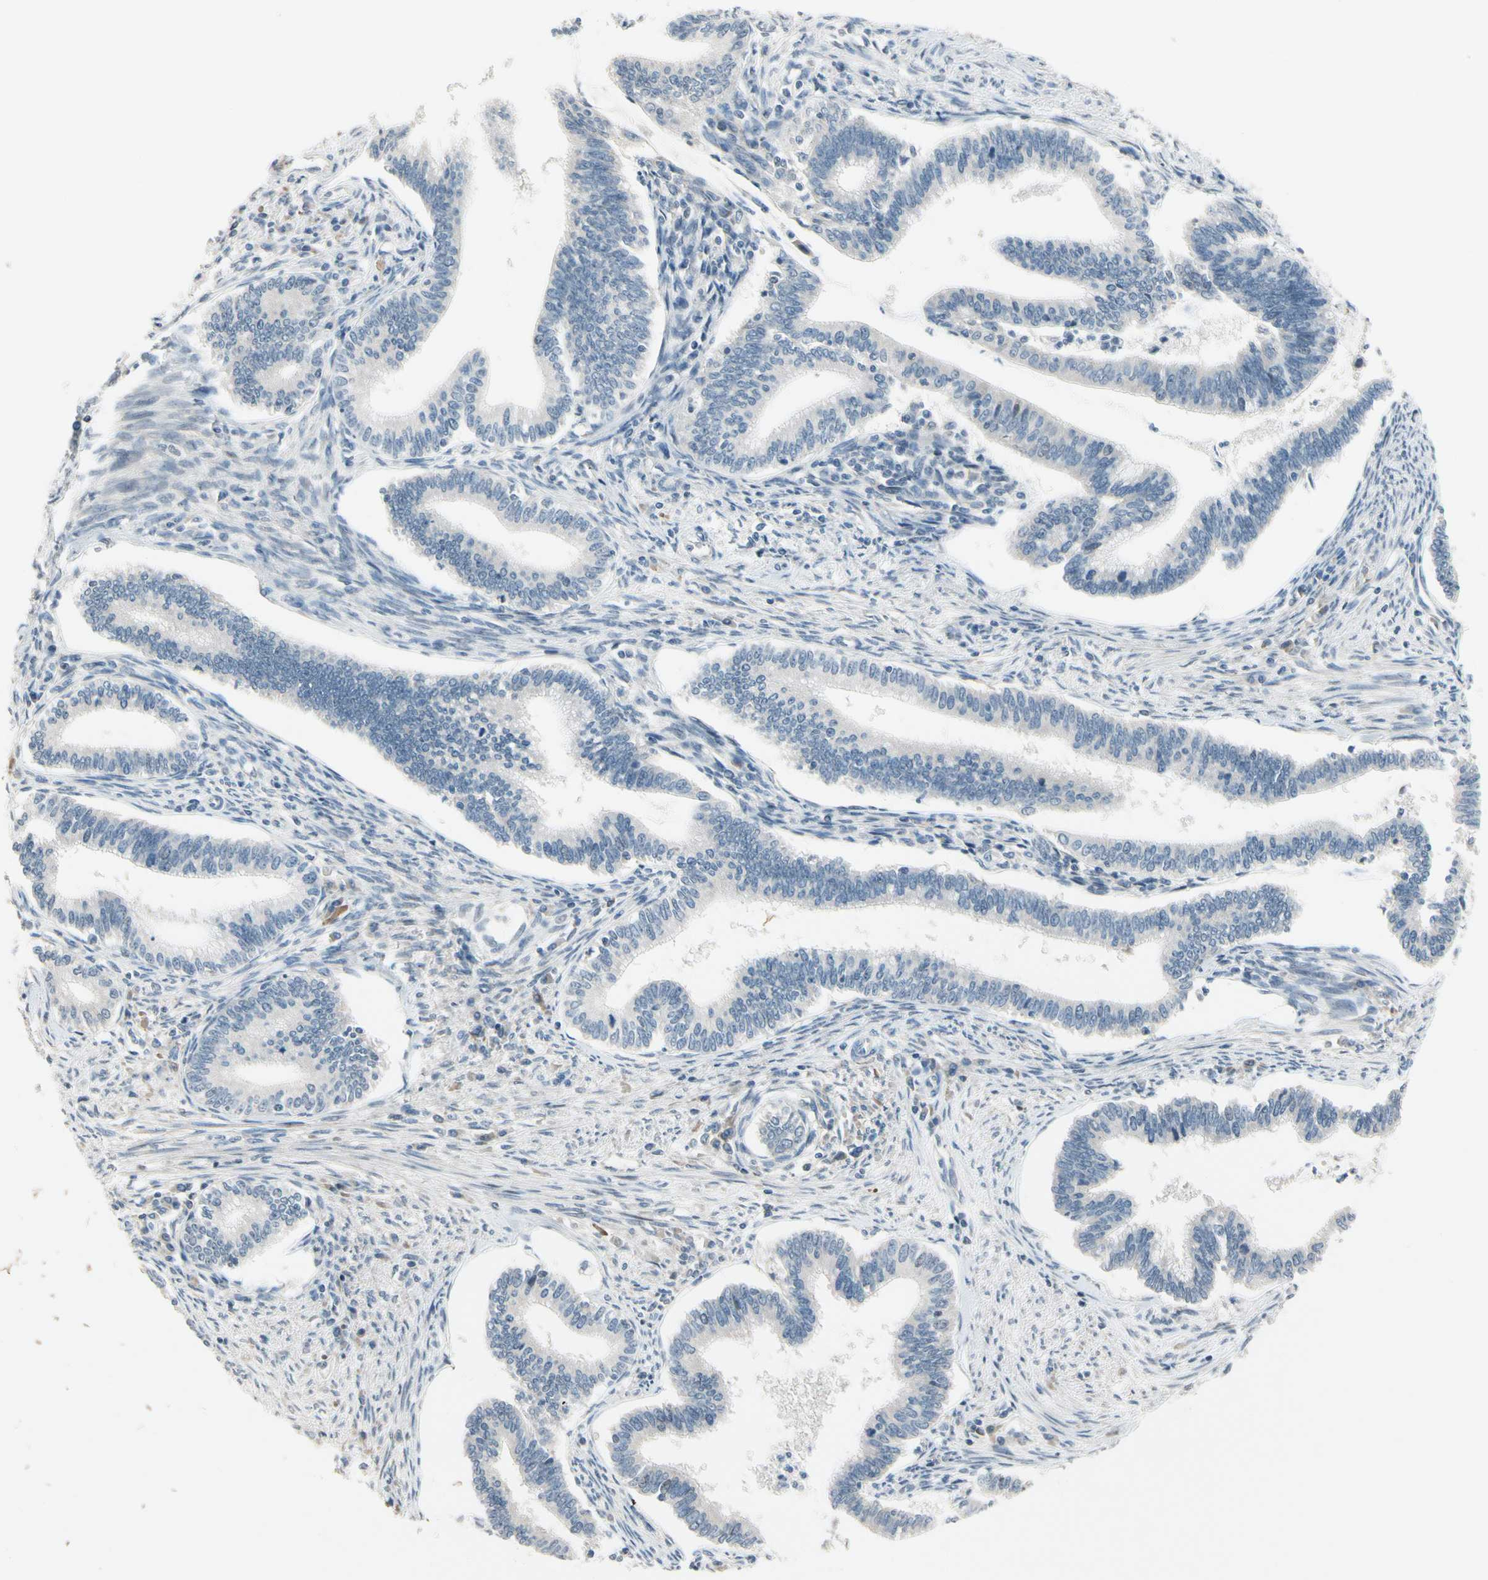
{"staining": {"intensity": "negative", "quantity": "none", "location": "none"}, "tissue": "cervical cancer", "cell_type": "Tumor cells", "image_type": "cancer", "snomed": [{"axis": "morphology", "description": "Adenocarcinoma, NOS"}, {"axis": "topography", "description": "Cervix"}], "caption": "Immunohistochemistry (IHC) of human adenocarcinoma (cervical) displays no staining in tumor cells.", "gene": "PIP5K1B", "patient": {"sex": "female", "age": 36}}